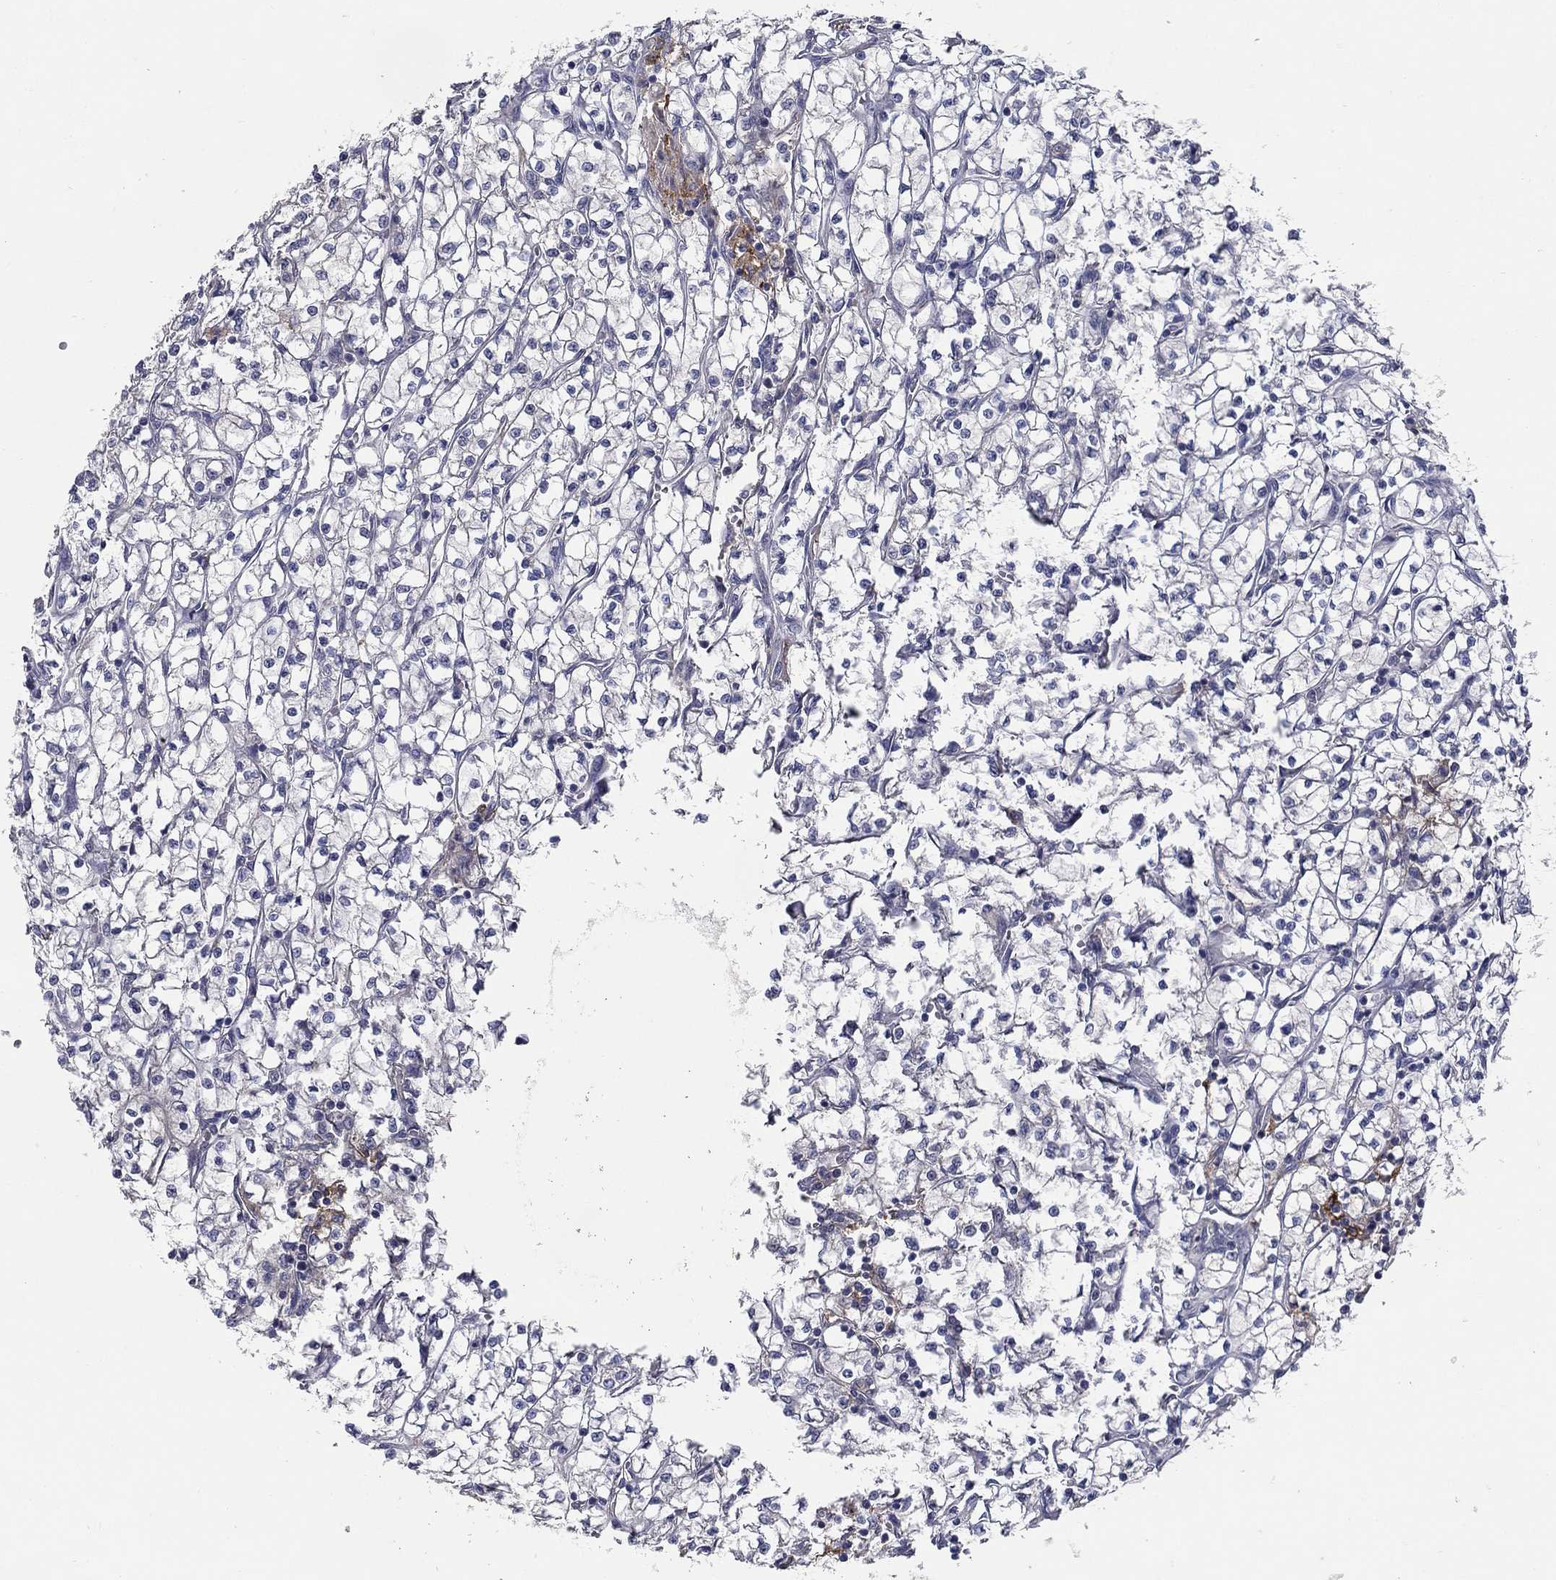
{"staining": {"intensity": "negative", "quantity": "none", "location": "none"}, "tissue": "renal cancer", "cell_type": "Tumor cells", "image_type": "cancer", "snomed": [{"axis": "morphology", "description": "Adenocarcinoma, NOS"}, {"axis": "topography", "description": "Kidney"}], "caption": "Immunohistochemistry (IHC) image of neoplastic tissue: human renal cancer (adenocarcinoma) stained with DAB shows no significant protein positivity in tumor cells.", "gene": "CD274", "patient": {"sex": "female", "age": 64}}